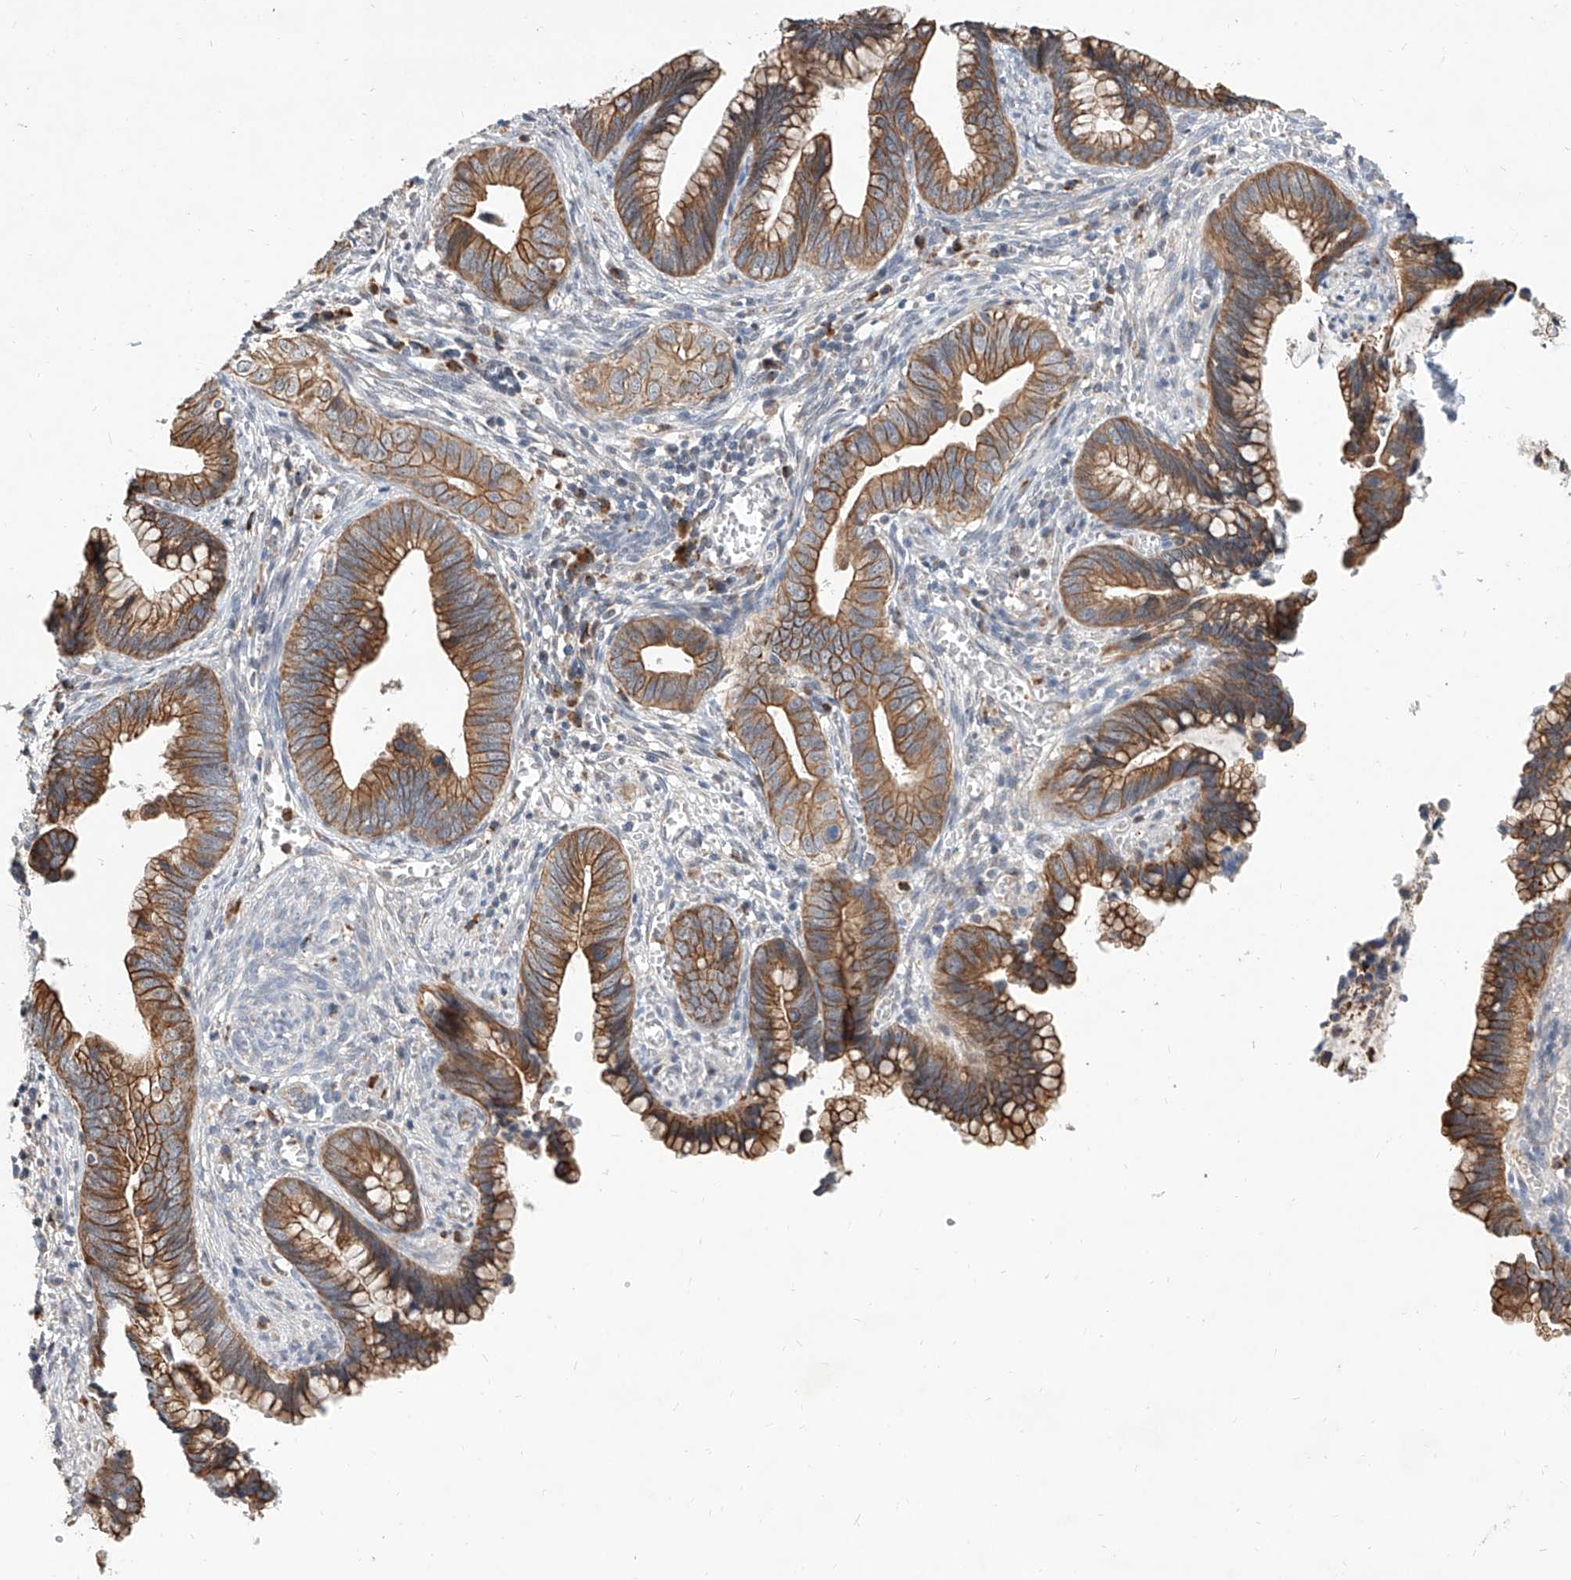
{"staining": {"intensity": "moderate", "quantity": ">75%", "location": "cytoplasmic/membranous"}, "tissue": "cervical cancer", "cell_type": "Tumor cells", "image_type": "cancer", "snomed": [{"axis": "morphology", "description": "Adenocarcinoma, NOS"}, {"axis": "topography", "description": "Cervix"}], "caption": "This is an image of IHC staining of cervical cancer, which shows moderate positivity in the cytoplasmic/membranous of tumor cells.", "gene": "MFSD4B", "patient": {"sex": "female", "age": 44}}